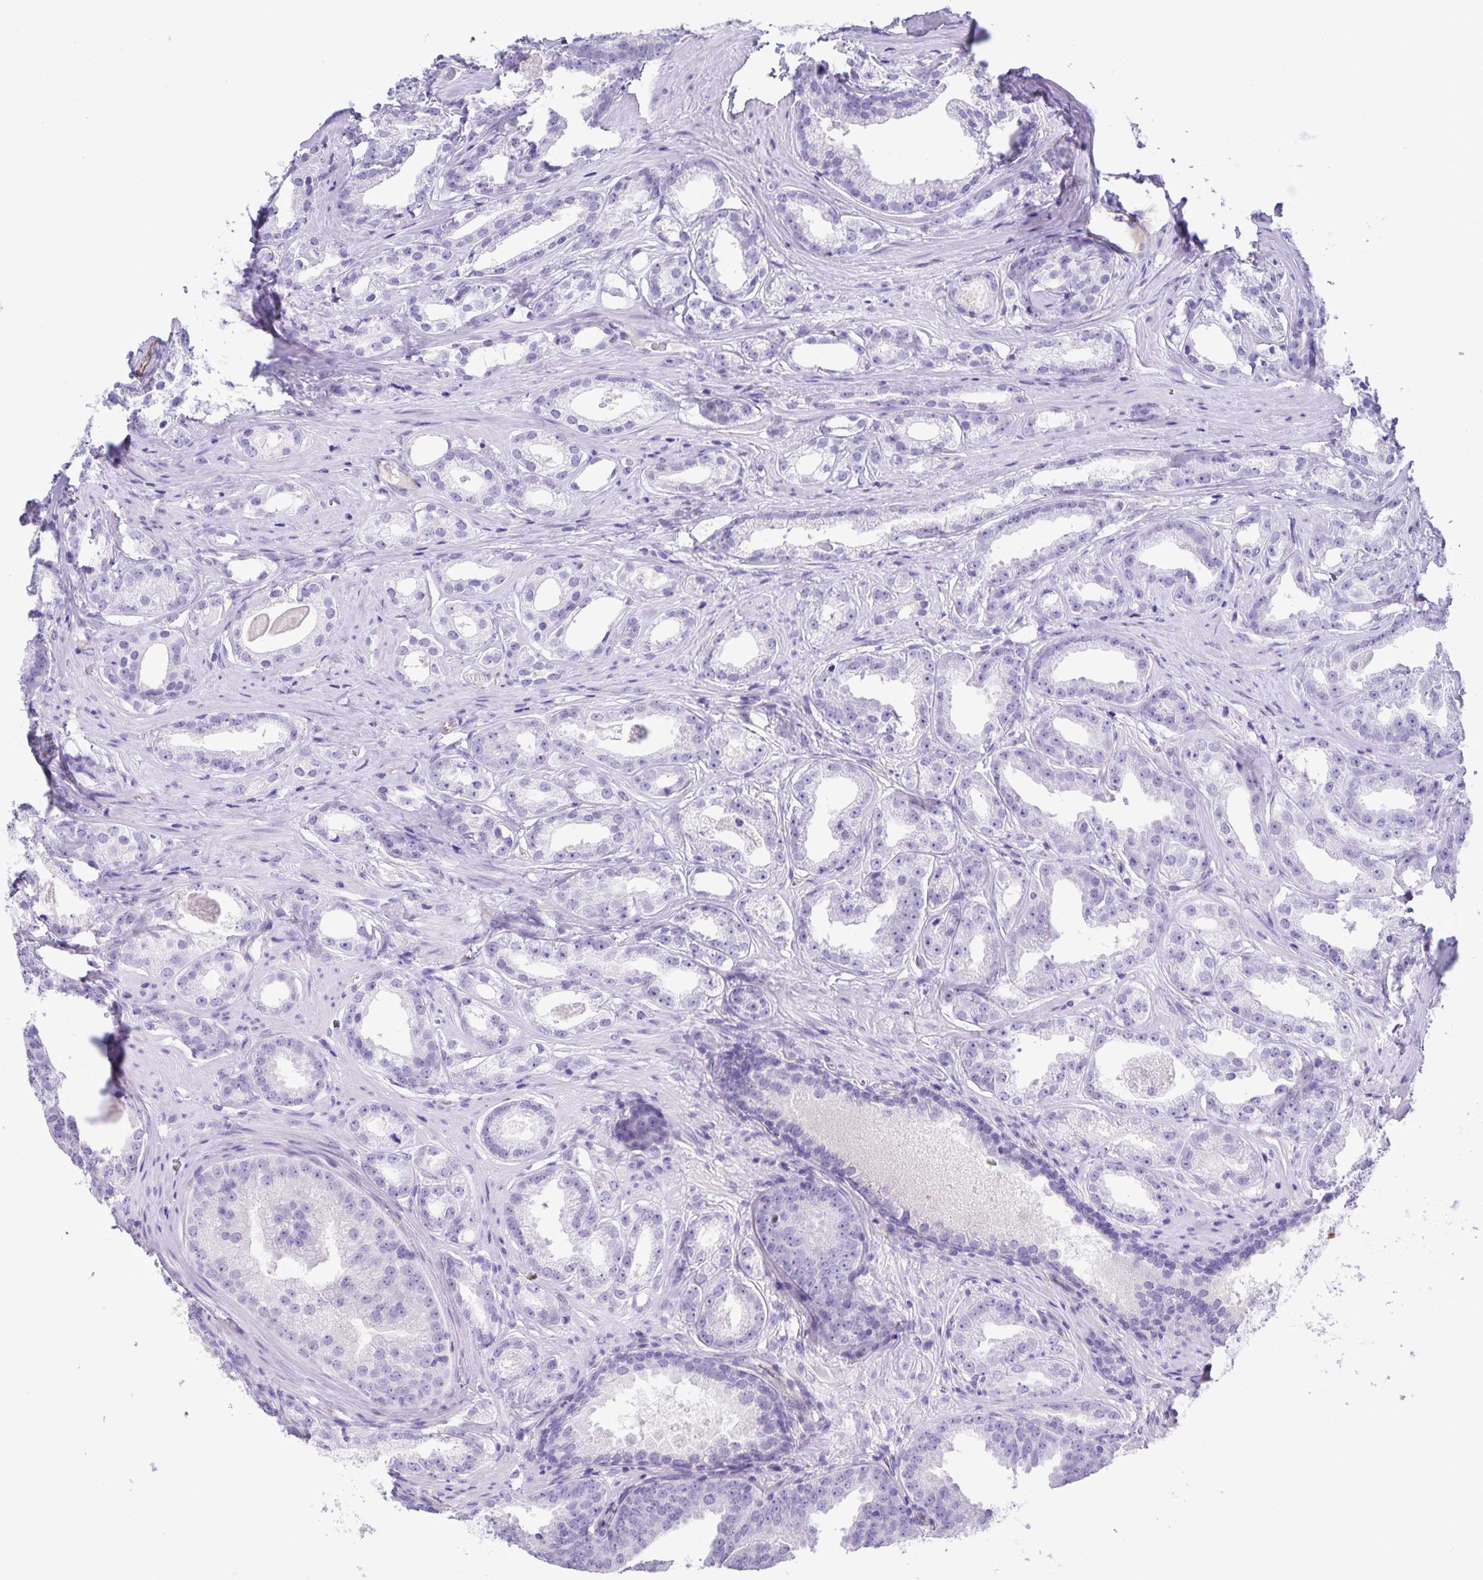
{"staining": {"intensity": "negative", "quantity": "none", "location": "none"}, "tissue": "prostate cancer", "cell_type": "Tumor cells", "image_type": "cancer", "snomed": [{"axis": "morphology", "description": "Adenocarcinoma, Low grade"}, {"axis": "topography", "description": "Prostate"}], "caption": "DAB (3,3'-diaminobenzidine) immunohistochemical staining of prostate cancer (low-grade adenocarcinoma) demonstrates no significant positivity in tumor cells.", "gene": "UBQLN3", "patient": {"sex": "male", "age": 65}}